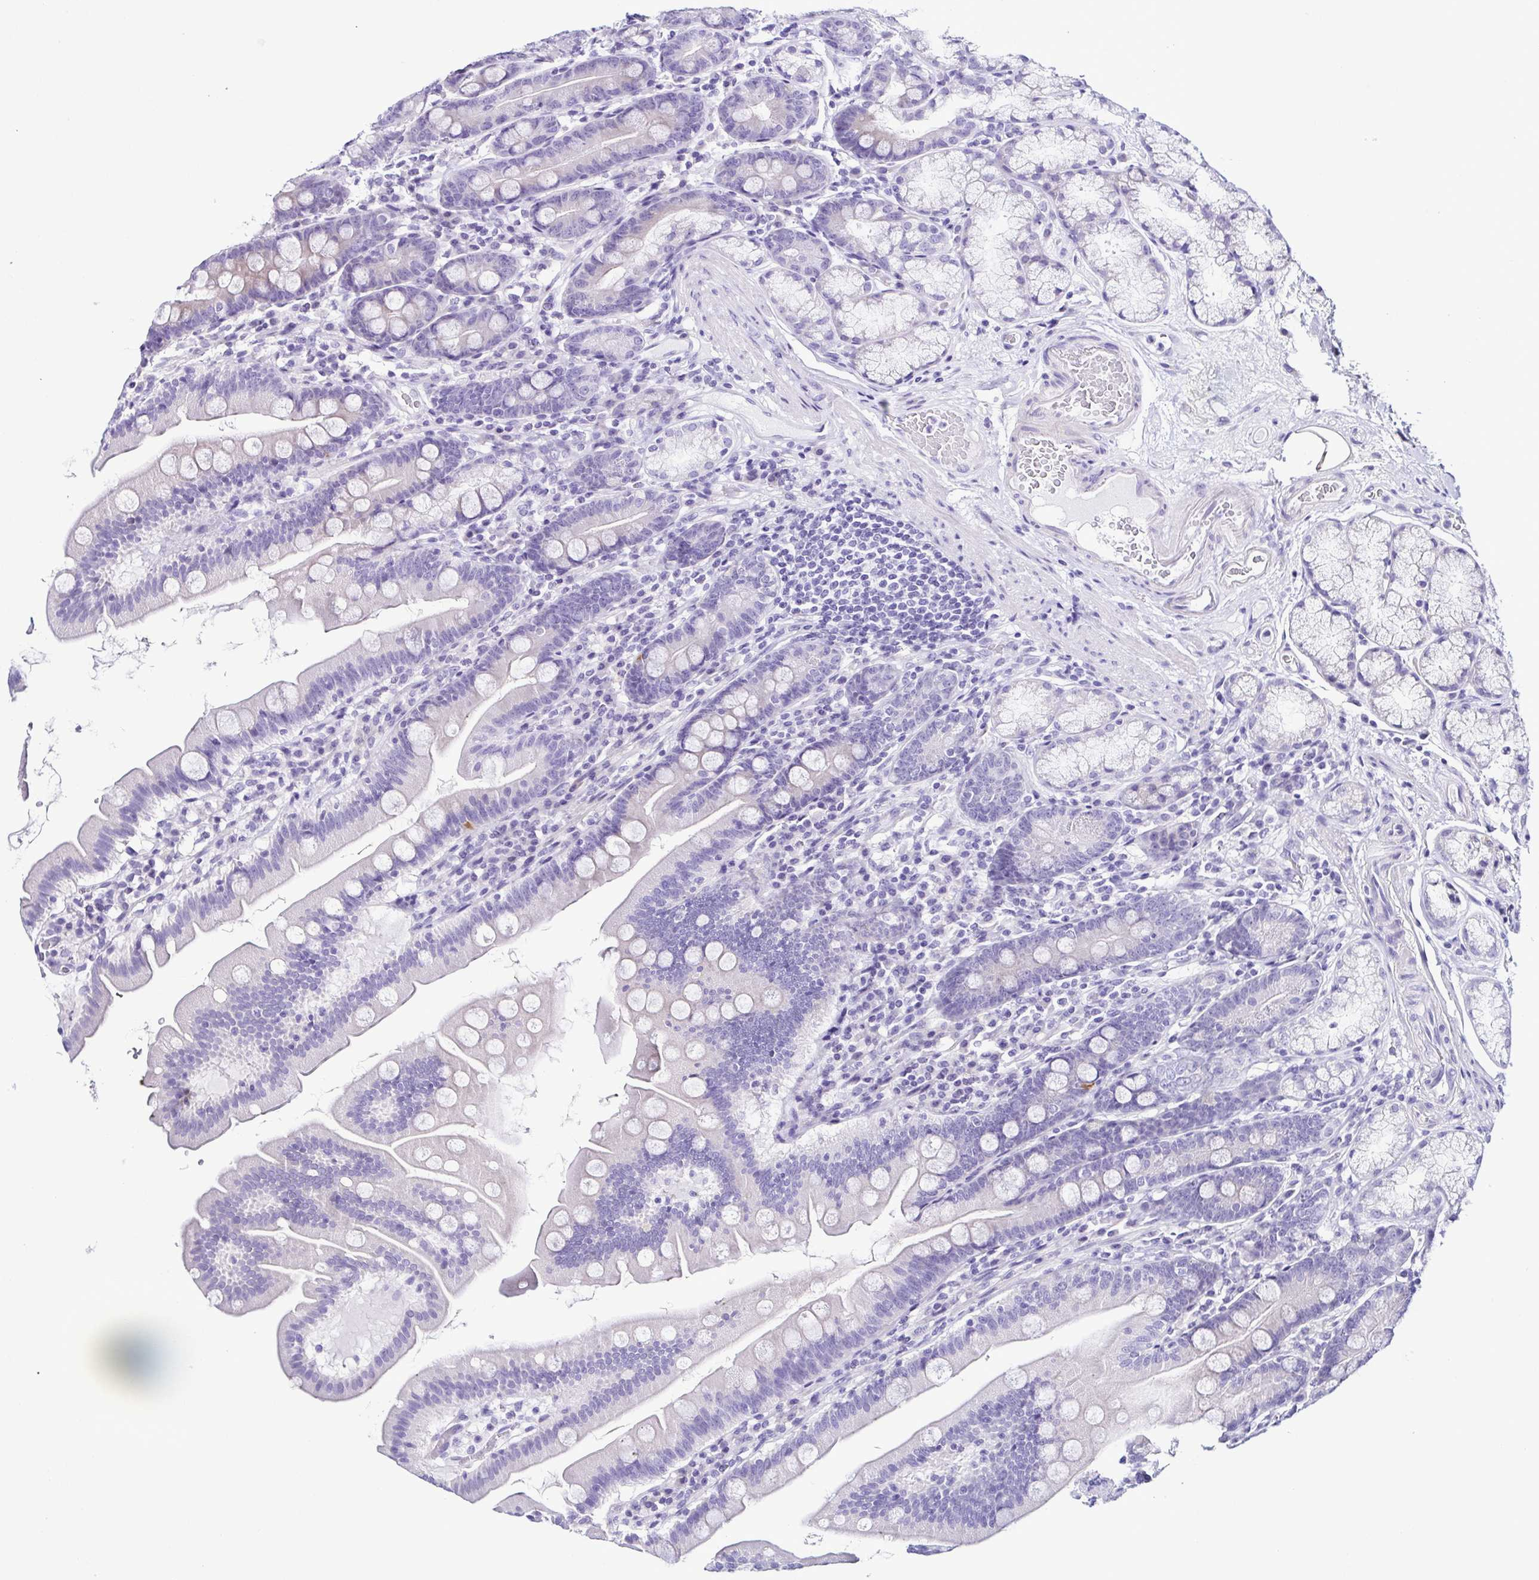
{"staining": {"intensity": "negative", "quantity": "none", "location": "none"}, "tissue": "duodenum", "cell_type": "Glandular cells", "image_type": "normal", "snomed": [{"axis": "morphology", "description": "Normal tissue, NOS"}, {"axis": "topography", "description": "Duodenum"}], "caption": "Immunohistochemistry of normal human duodenum exhibits no positivity in glandular cells.", "gene": "SRL", "patient": {"sex": "female", "age": 67}}